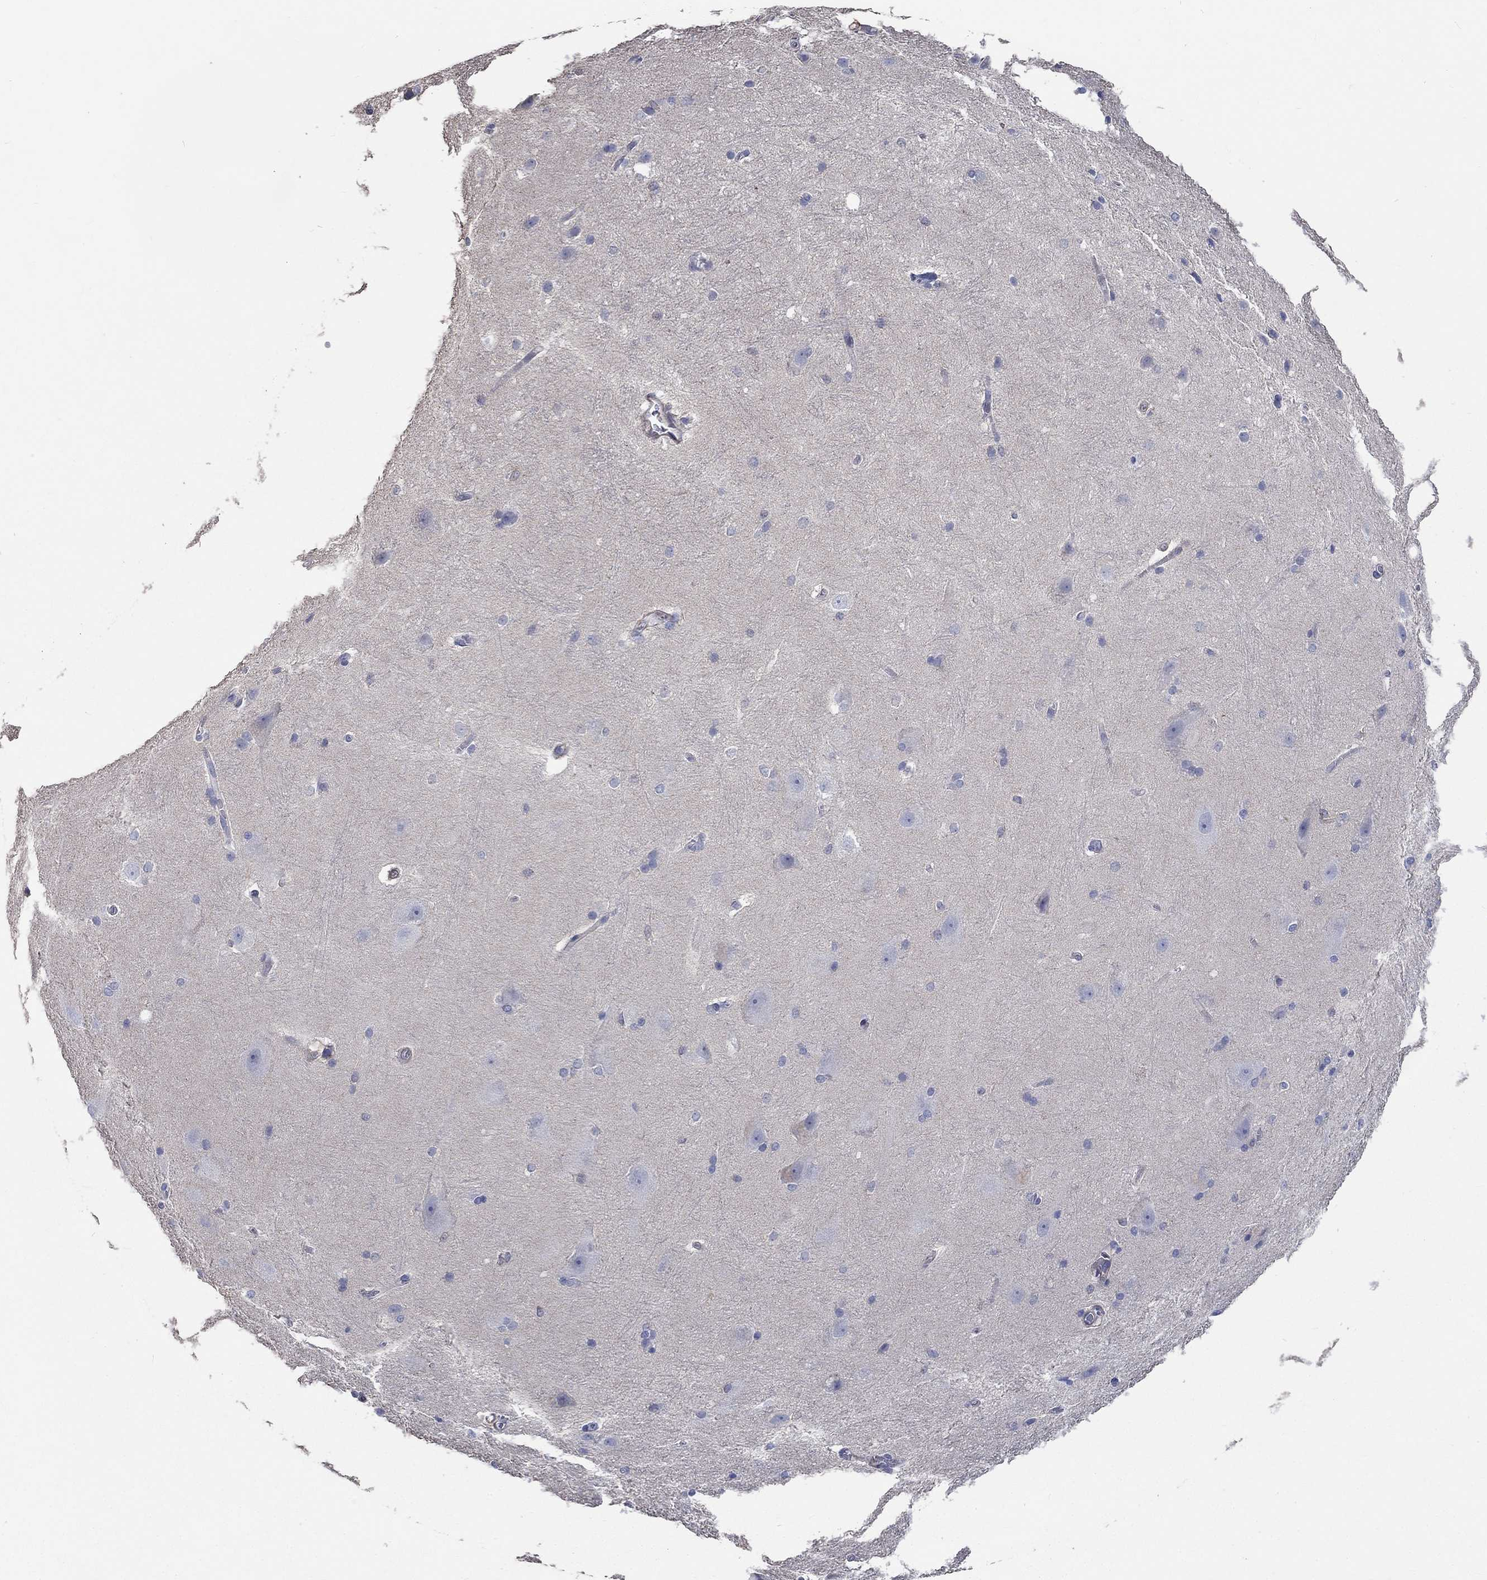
{"staining": {"intensity": "negative", "quantity": "none", "location": "none"}, "tissue": "hippocampus", "cell_type": "Glial cells", "image_type": "normal", "snomed": [{"axis": "morphology", "description": "Normal tissue, NOS"}, {"axis": "topography", "description": "Cerebral cortex"}, {"axis": "topography", "description": "Hippocampus"}], "caption": "Protein analysis of benign hippocampus shows no significant staining in glial cells. (Stains: DAB immunohistochemistry (IHC) with hematoxylin counter stain, Microscopy: brightfield microscopy at high magnification).", "gene": "TNFAIP8L3", "patient": {"sex": "female", "age": 19}}